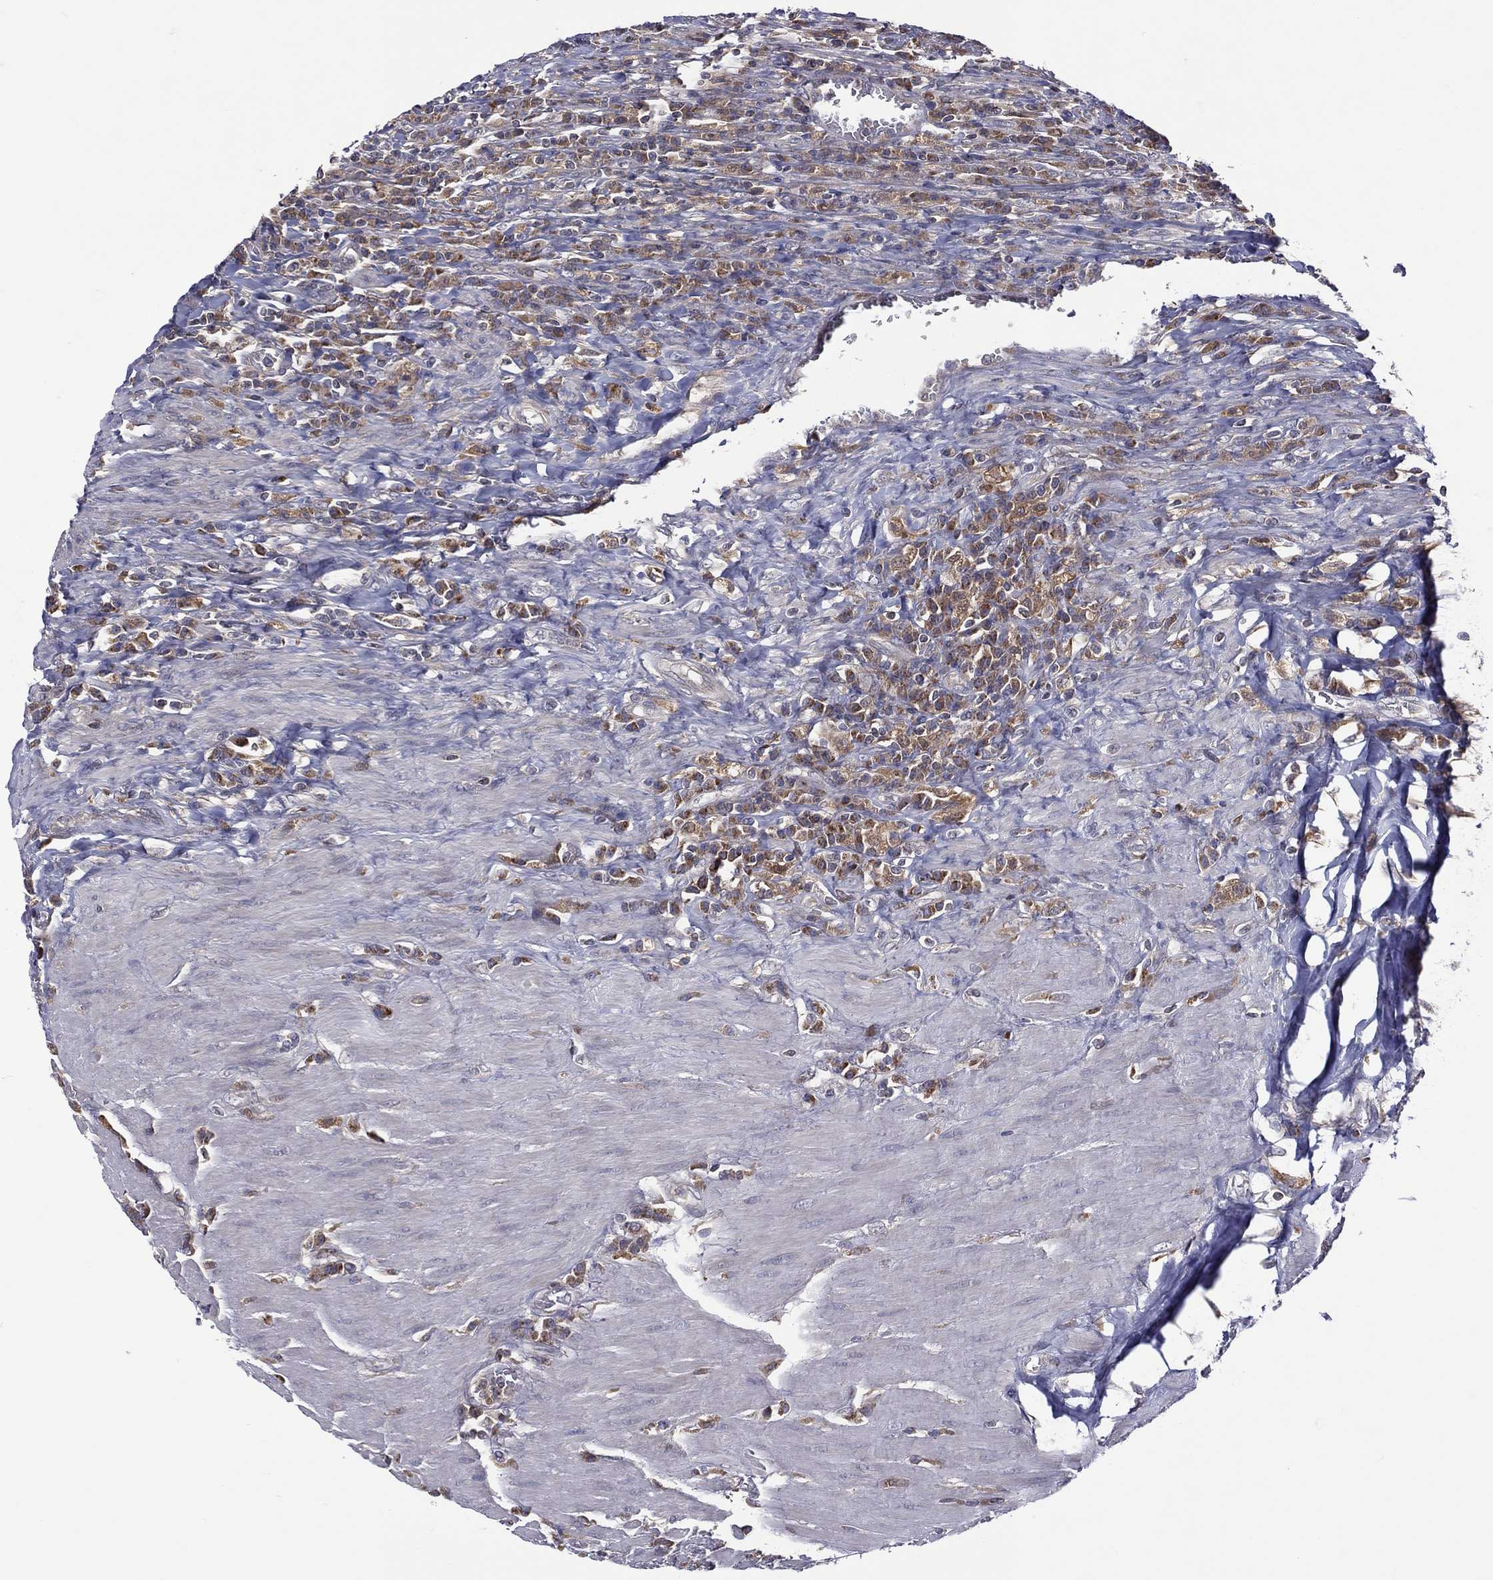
{"staining": {"intensity": "moderate", "quantity": ">75%", "location": "cytoplasmic/membranous"}, "tissue": "colorectal cancer", "cell_type": "Tumor cells", "image_type": "cancer", "snomed": [{"axis": "morphology", "description": "Adenocarcinoma, NOS"}, {"axis": "topography", "description": "Colon"}], "caption": "Protein analysis of adenocarcinoma (colorectal) tissue demonstrates moderate cytoplasmic/membranous staining in about >75% of tumor cells.", "gene": "STARD3", "patient": {"sex": "female", "age": 86}}